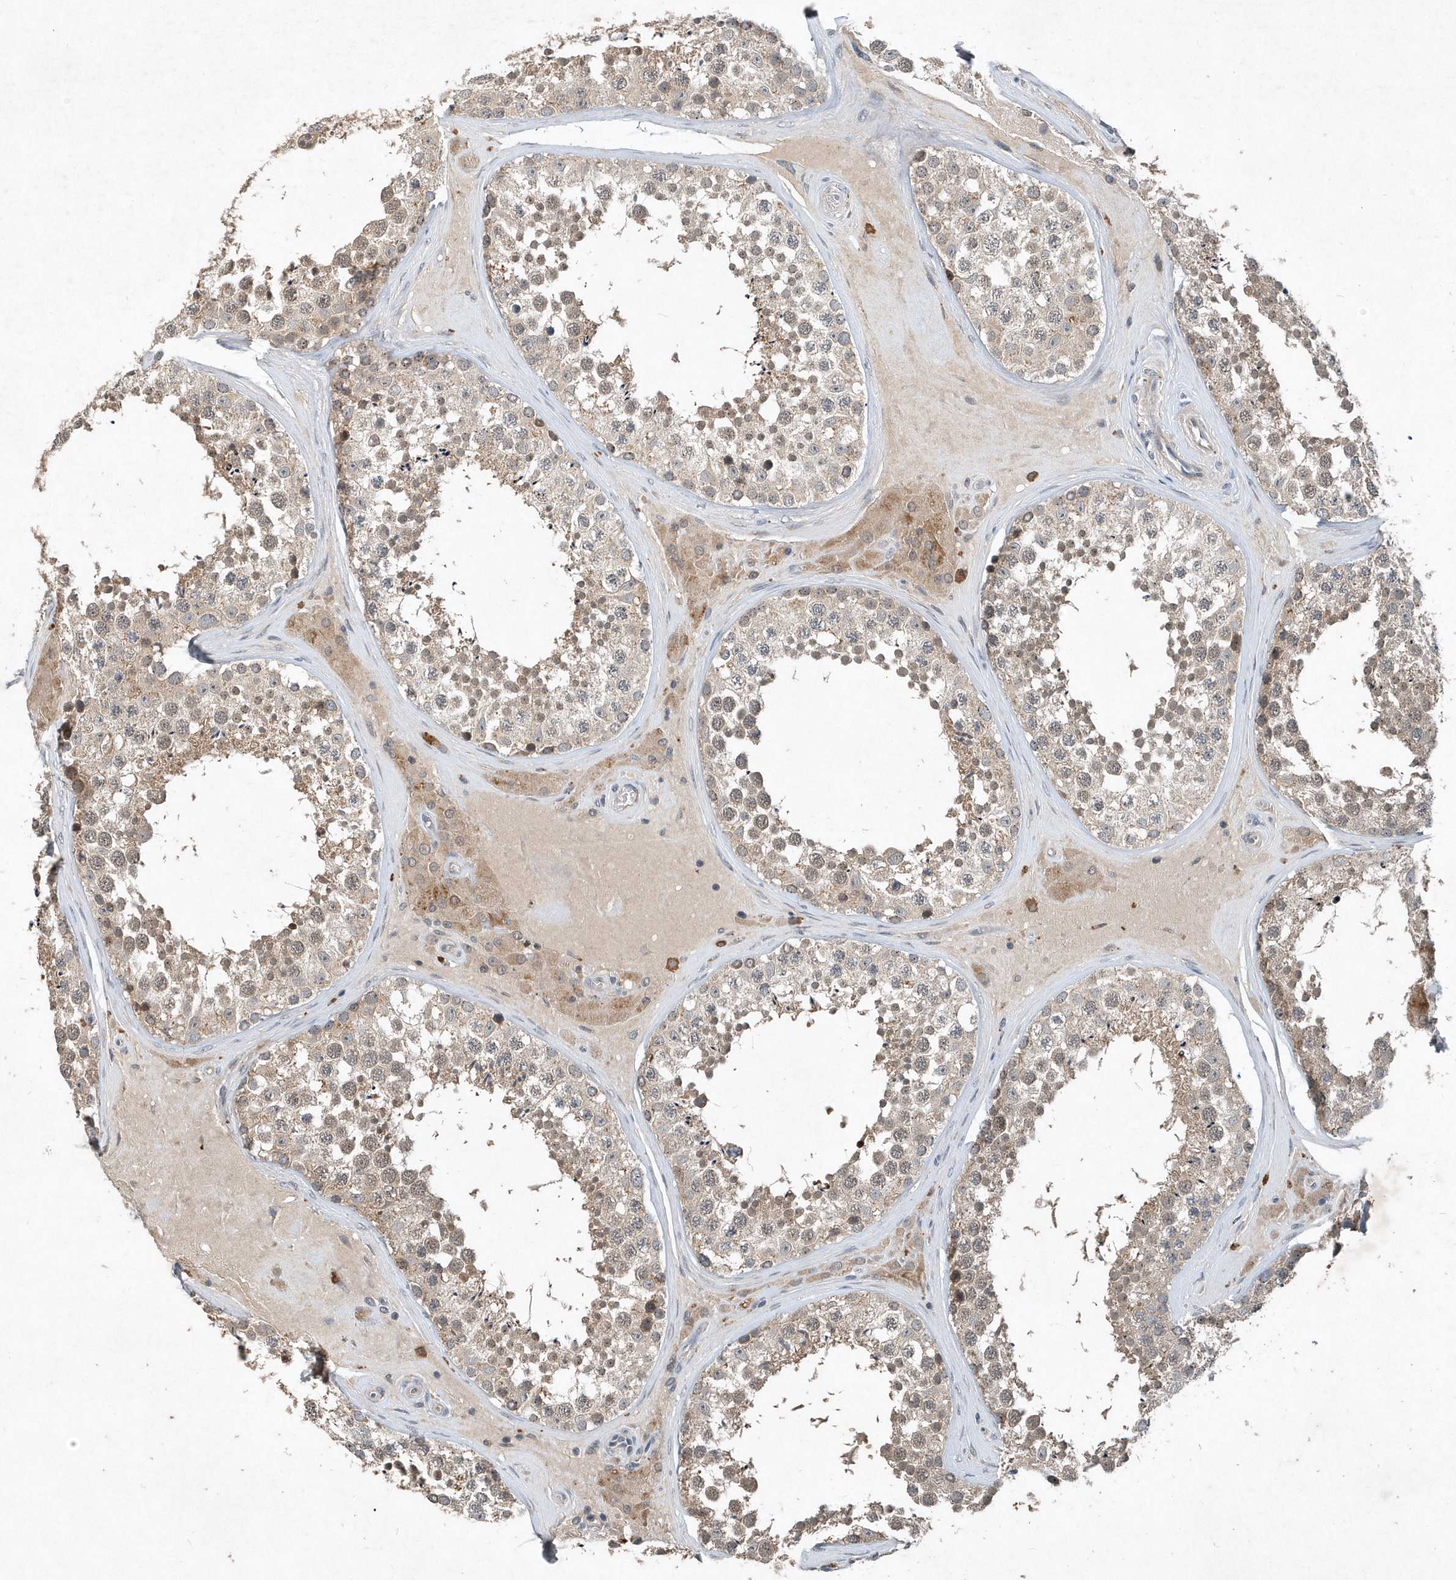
{"staining": {"intensity": "weak", "quantity": ">75%", "location": "cytoplasmic/membranous"}, "tissue": "testis", "cell_type": "Cells in seminiferous ducts", "image_type": "normal", "snomed": [{"axis": "morphology", "description": "Normal tissue, NOS"}, {"axis": "topography", "description": "Testis"}], "caption": "Immunohistochemical staining of unremarkable human testis displays >75% levels of weak cytoplasmic/membranous protein expression in about >75% of cells in seminiferous ducts. Using DAB (brown) and hematoxylin (blue) stains, captured at high magnification using brightfield microscopy.", "gene": "SCFD2", "patient": {"sex": "male", "age": 46}}